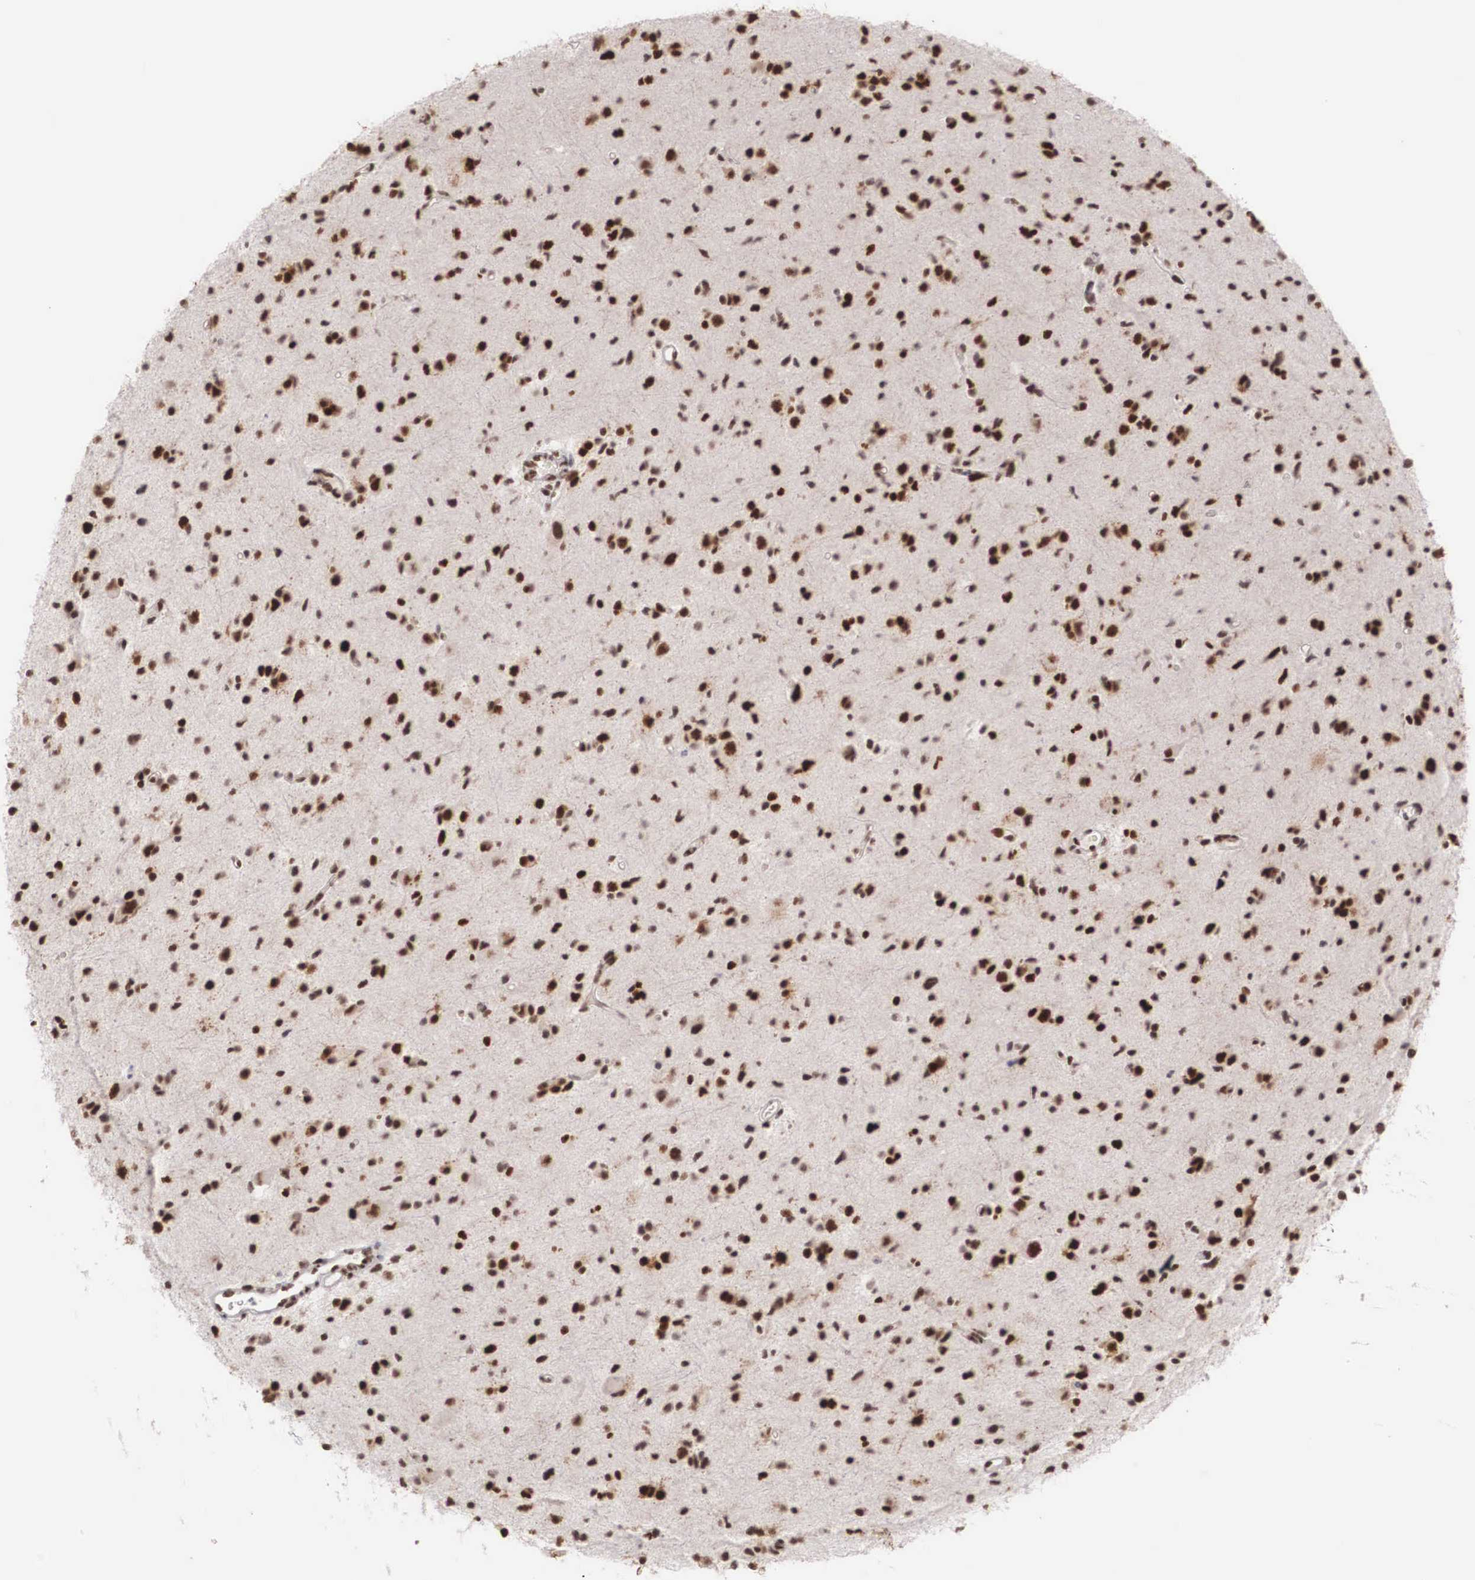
{"staining": {"intensity": "strong", "quantity": "25%-75%", "location": "nuclear"}, "tissue": "glioma", "cell_type": "Tumor cells", "image_type": "cancer", "snomed": [{"axis": "morphology", "description": "Glioma, malignant, Low grade"}, {"axis": "topography", "description": "Brain"}], "caption": "This histopathology image reveals malignant low-grade glioma stained with IHC to label a protein in brown. The nuclear of tumor cells show strong positivity for the protein. Nuclei are counter-stained blue.", "gene": "HTATSF1", "patient": {"sex": "female", "age": 46}}